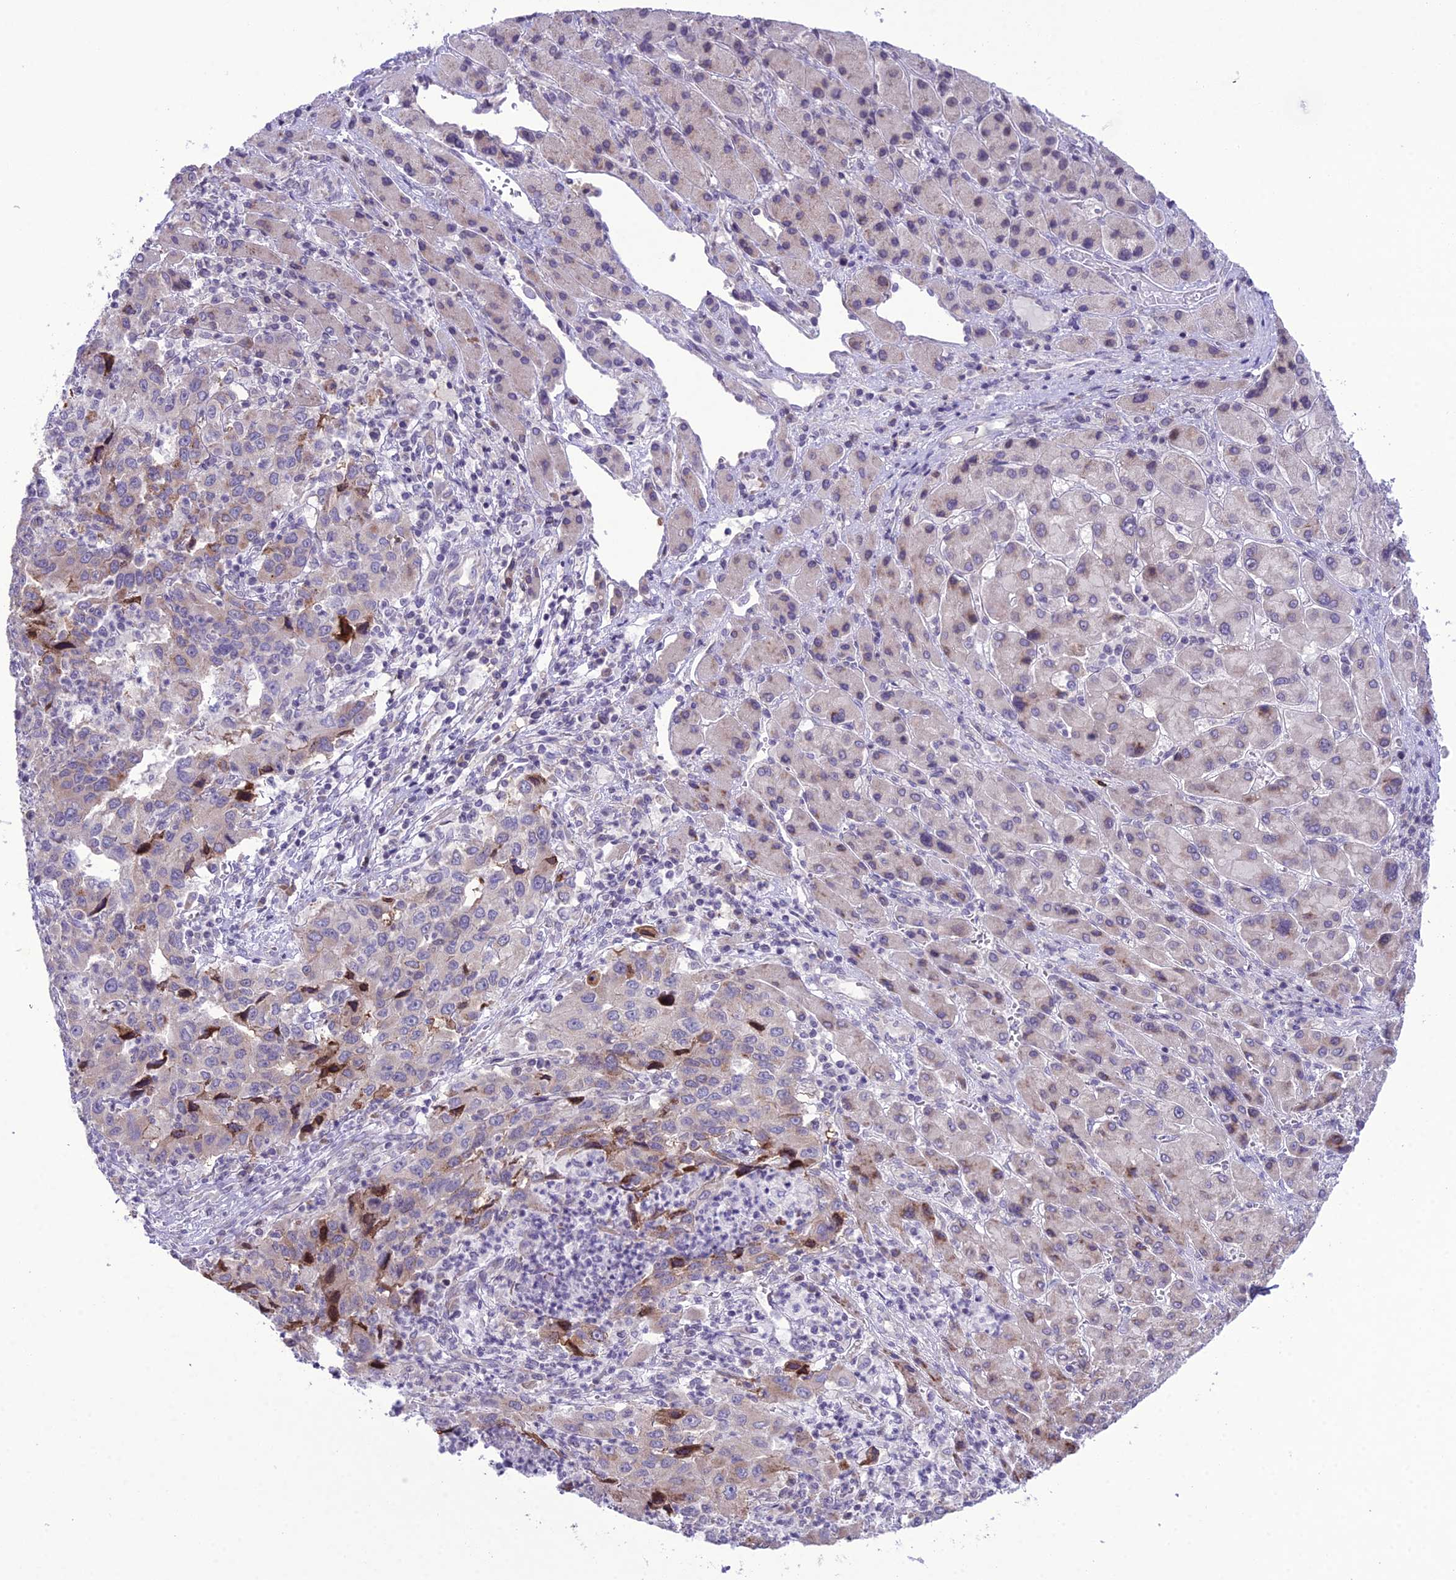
{"staining": {"intensity": "negative", "quantity": "none", "location": "none"}, "tissue": "liver cancer", "cell_type": "Tumor cells", "image_type": "cancer", "snomed": [{"axis": "morphology", "description": "Carcinoma, Hepatocellular, NOS"}, {"axis": "topography", "description": "Liver"}], "caption": "IHC of liver cancer shows no positivity in tumor cells.", "gene": "RPS26", "patient": {"sex": "male", "age": 63}}